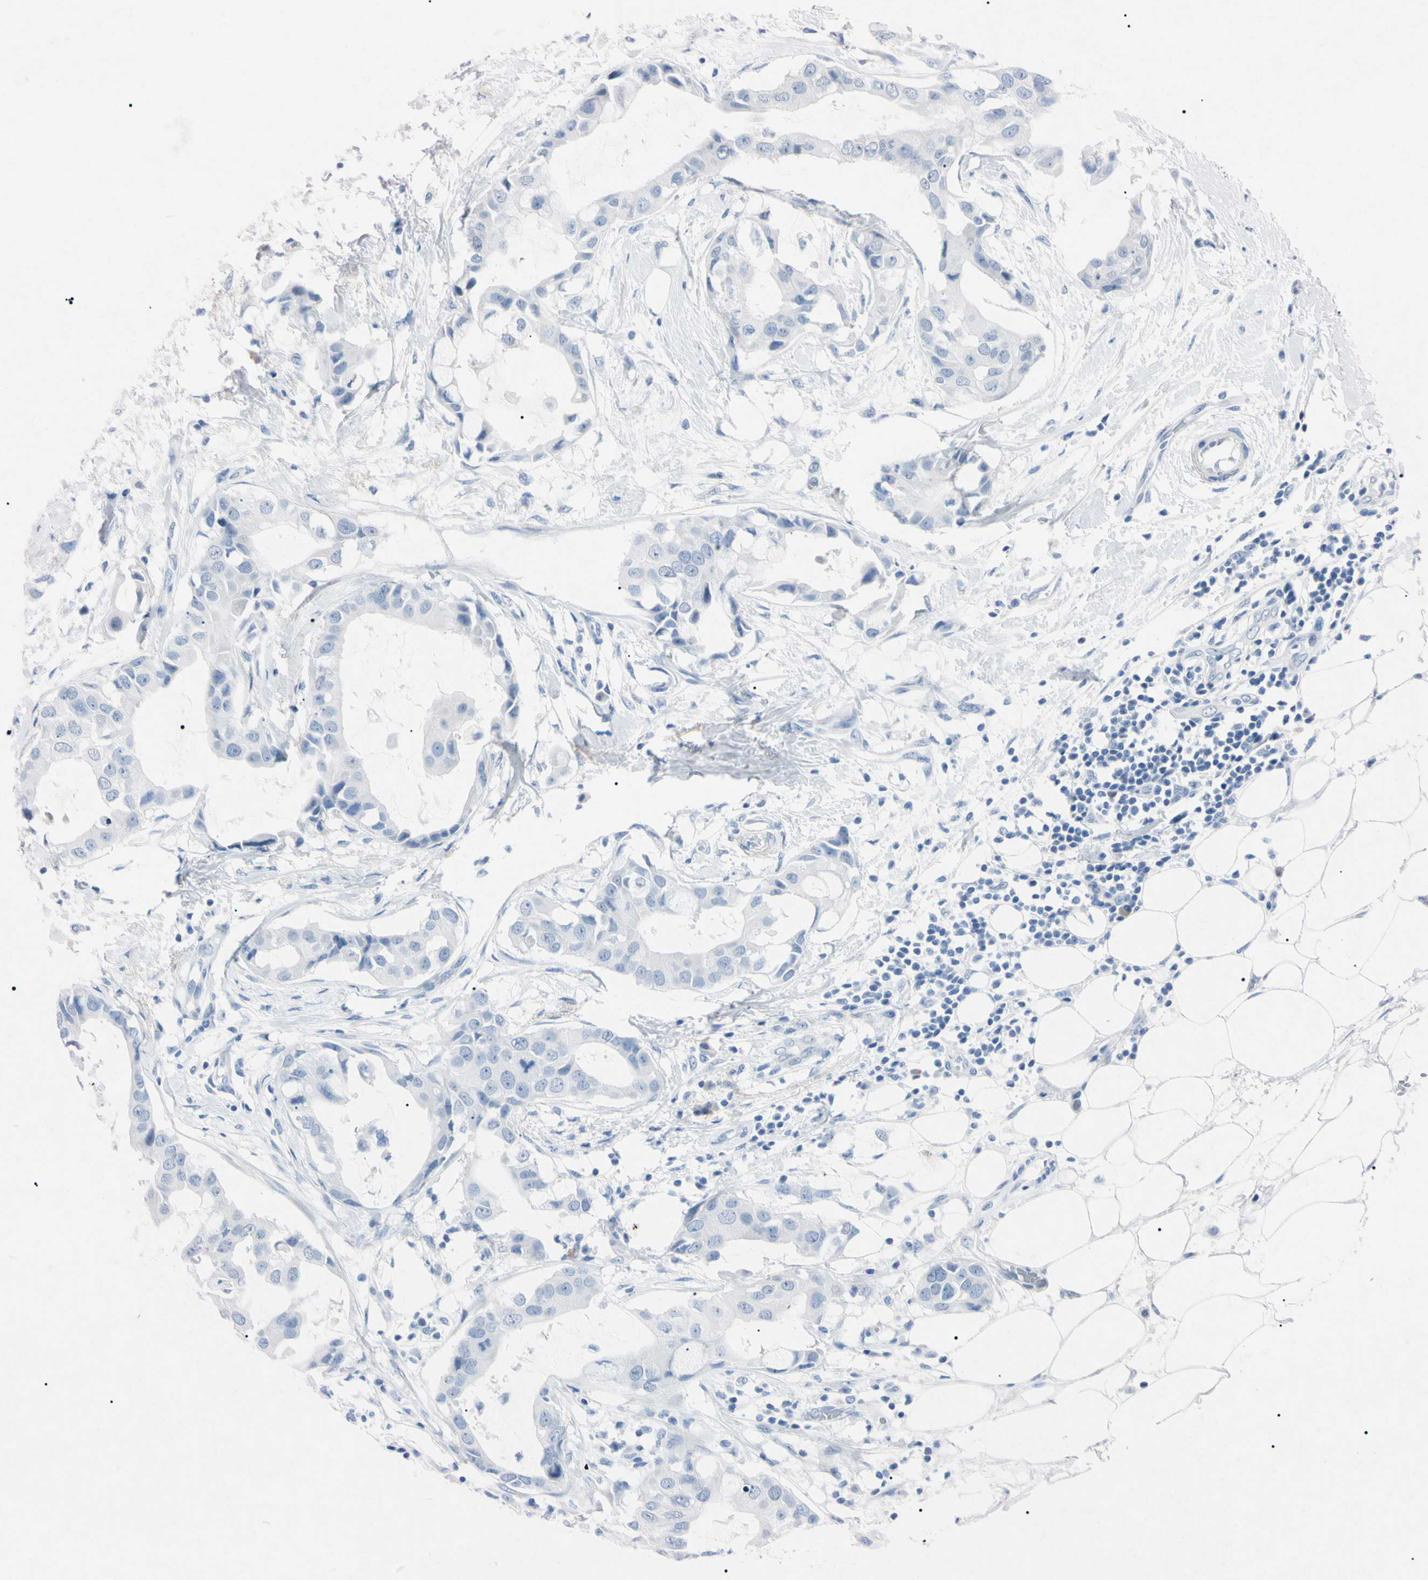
{"staining": {"intensity": "negative", "quantity": "none", "location": "none"}, "tissue": "breast cancer", "cell_type": "Tumor cells", "image_type": "cancer", "snomed": [{"axis": "morphology", "description": "Duct carcinoma"}, {"axis": "topography", "description": "Breast"}], "caption": "The micrograph exhibits no staining of tumor cells in breast cancer.", "gene": "ELN", "patient": {"sex": "female", "age": 40}}